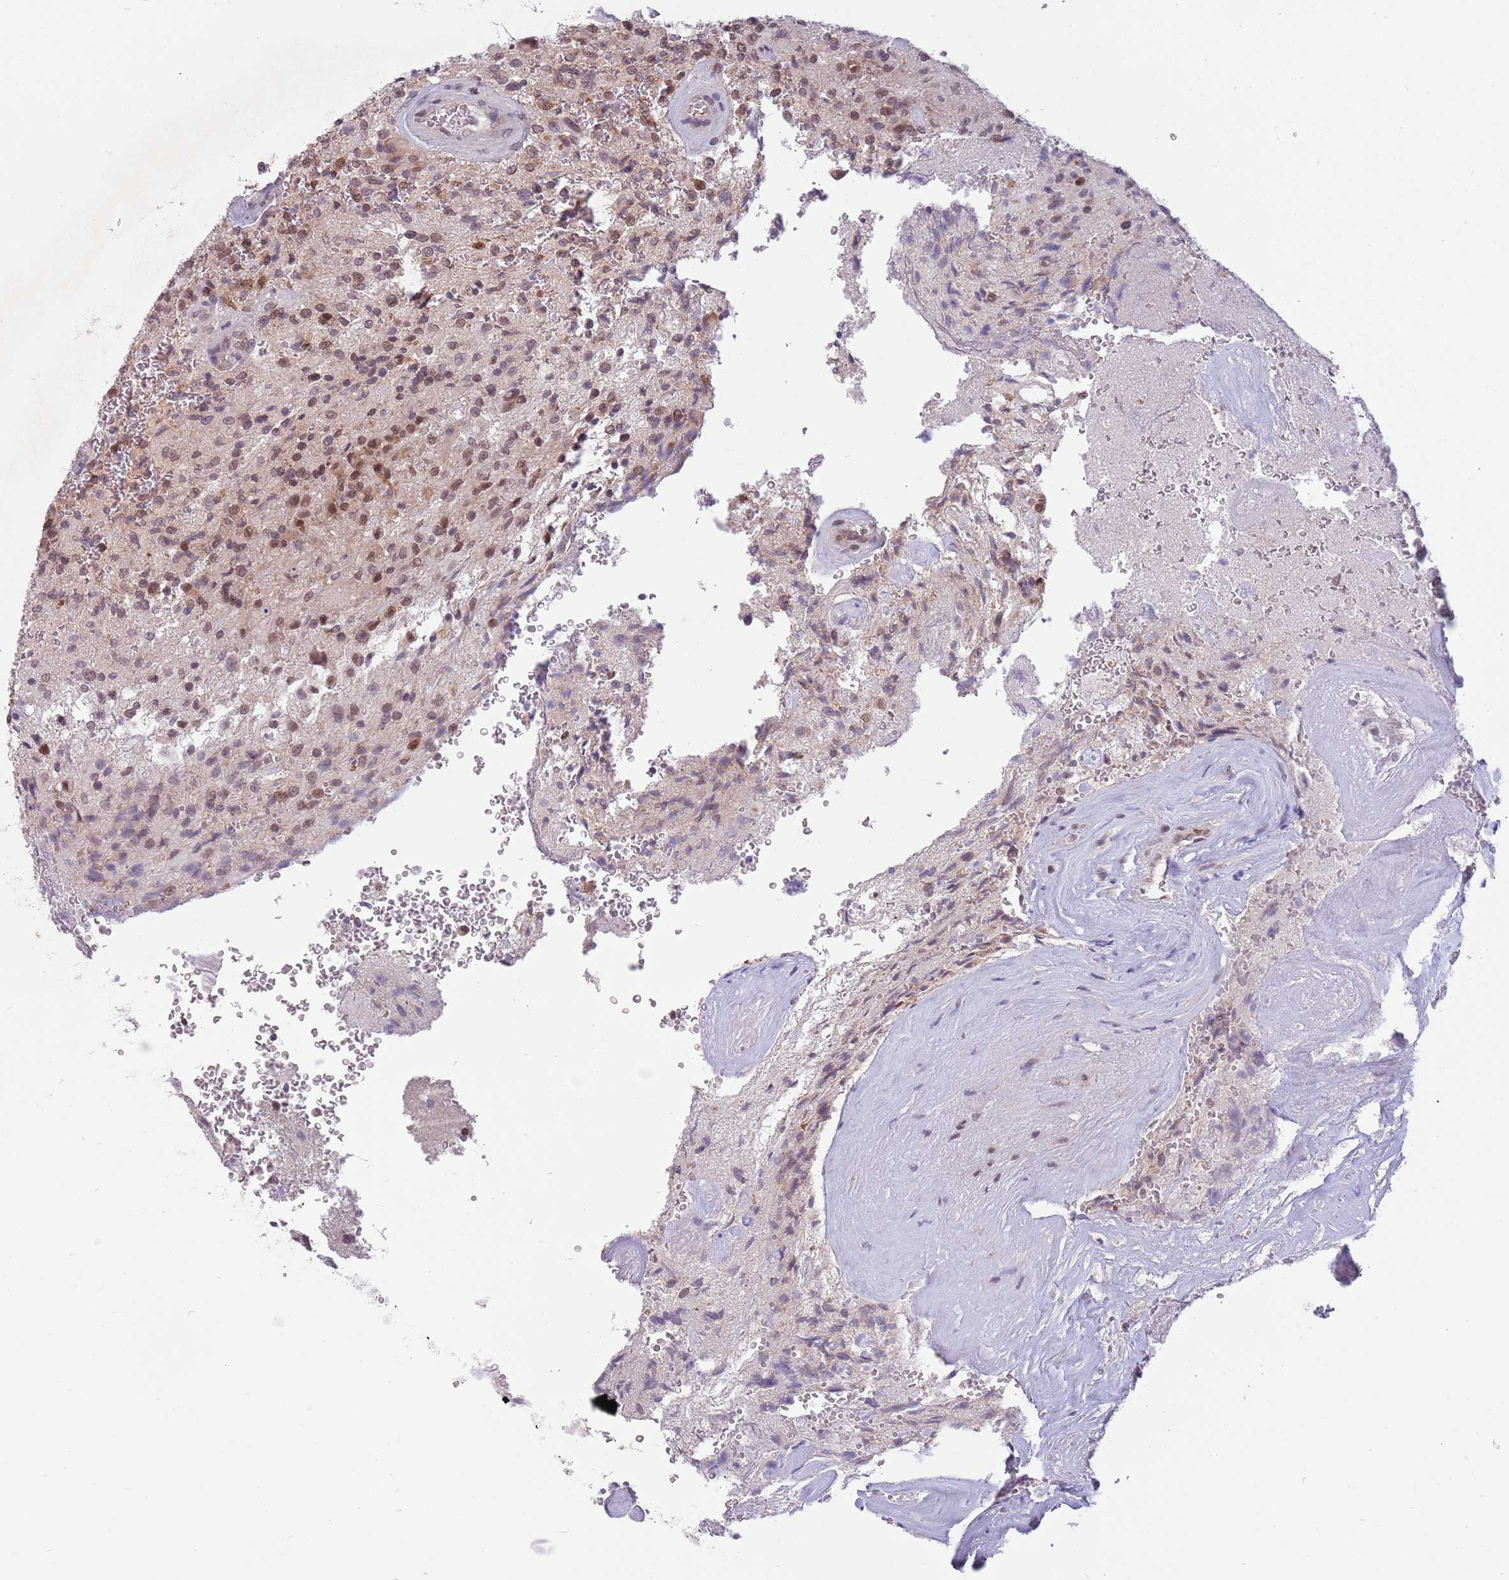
{"staining": {"intensity": "moderate", "quantity": "25%-75%", "location": "nuclear"}, "tissue": "glioma", "cell_type": "Tumor cells", "image_type": "cancer", "snomed": [{"axis": "morphology", "description": "Normal tissue, NOS"}, {"axis": "morphology", "description": "Glioma, malignant, High grade"}, {"axis": "topography", "description": "Cerebral cortex"}], "caption": "A high-resolution image shows immunohistochemistry staining of glioma, which shows moderate nuclear positivity in about 25%-75% of tumor cells.", "gene": "ZNF574", "patient": {"sex": "male", "age": 56}}